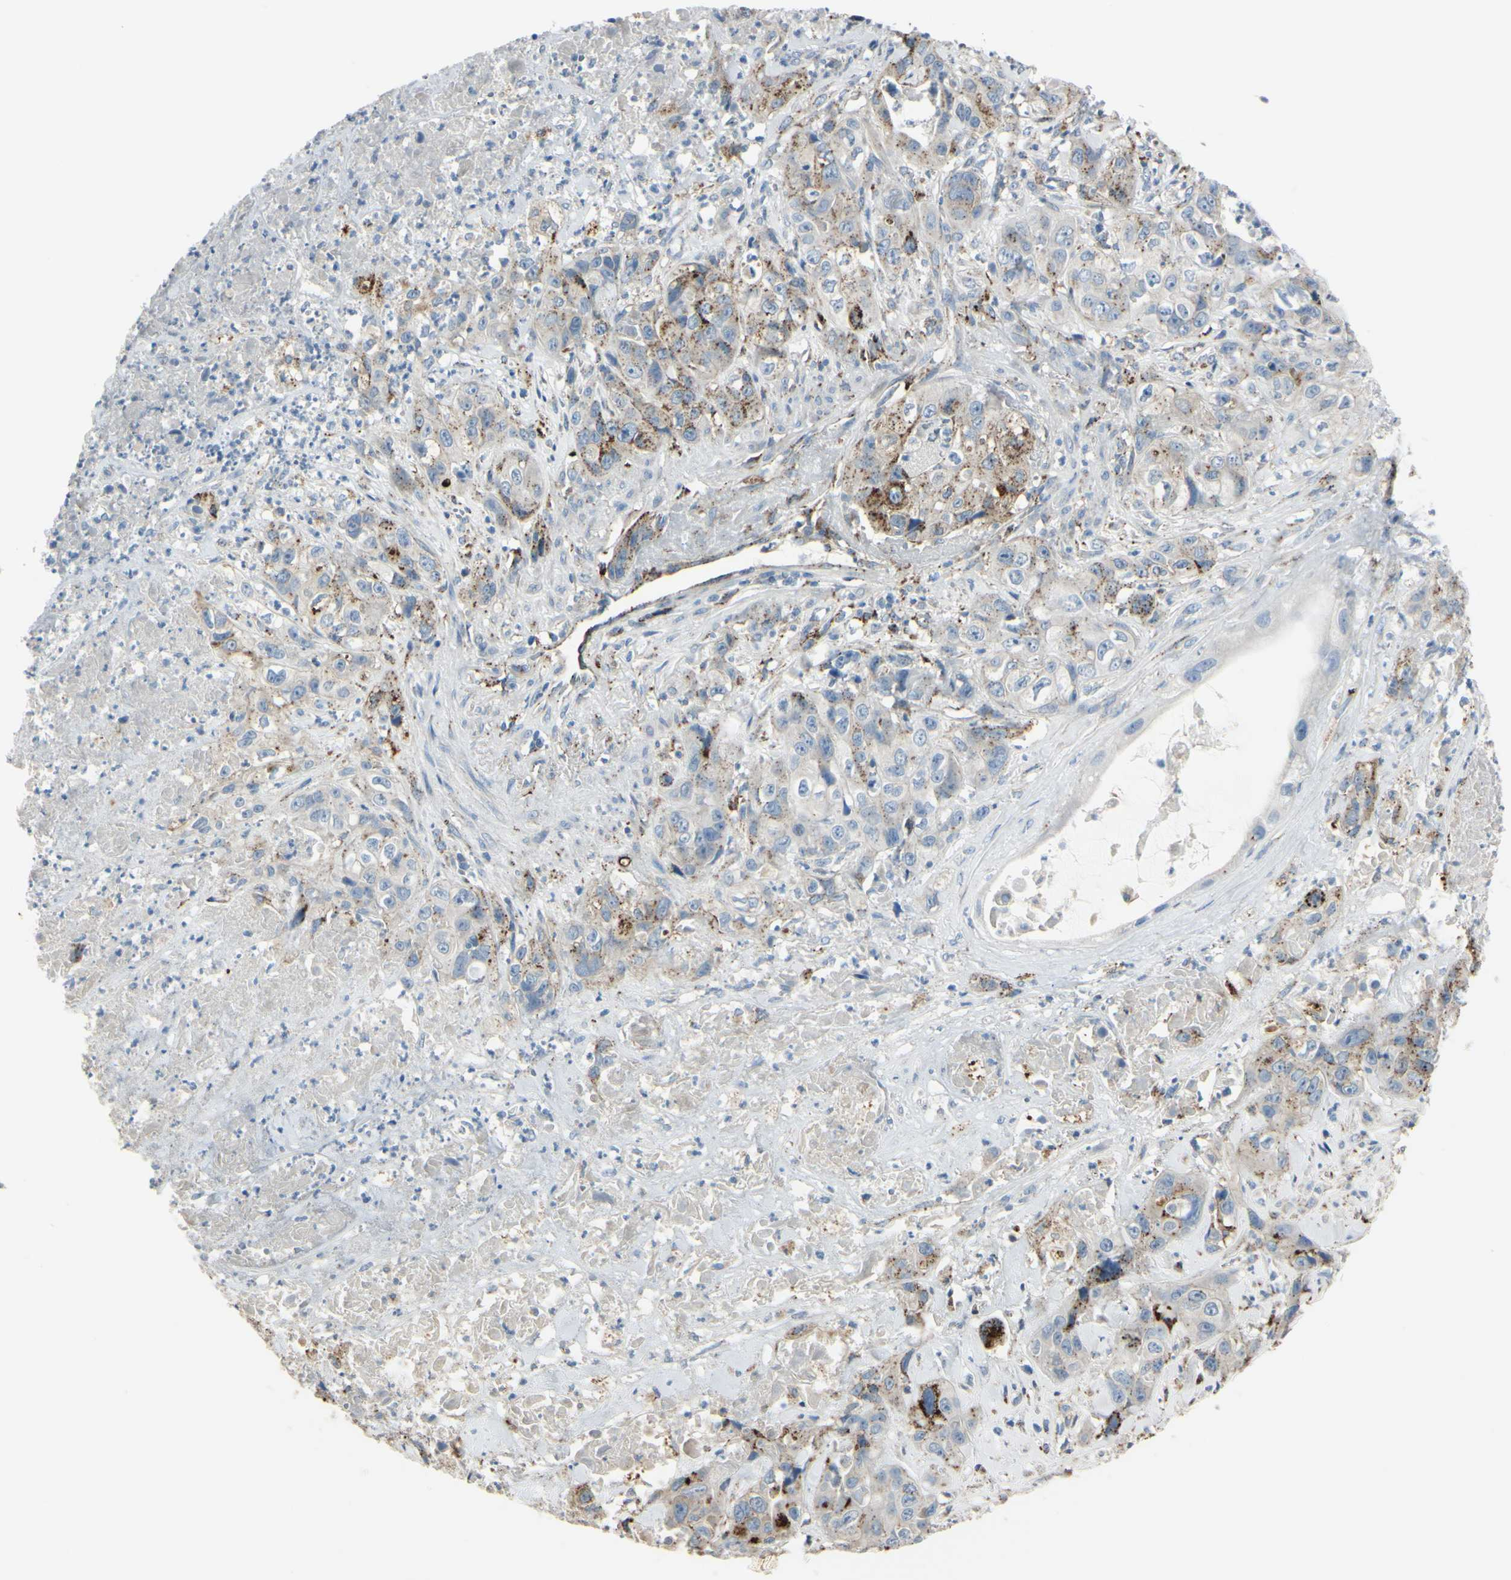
{"staining": {"intensity": "weak", "quantity": ">75%", "location": "cytoplasmic/membranous"}, "tissue": "liver cancer", "cell_type": "Tumor cells", "image_type": "cancer", "snomed": [{"axis": "morphology", "description": "Cholangiocarcinoma"}, {"axis": "topography", "description": "Liver"}], "caption": "Liver cancer tissue shows weak cytoplasmic/membranous staining in about >75% of tumor cells The staining is performed using DAB (3,3'-diaminobenzidine) brown chromogen to label protein expression. The nuclei are counter-stained blue using hematoxylin.", "gene": "ANGPTL1", "patient": {"sex": "female", "age": 61}}